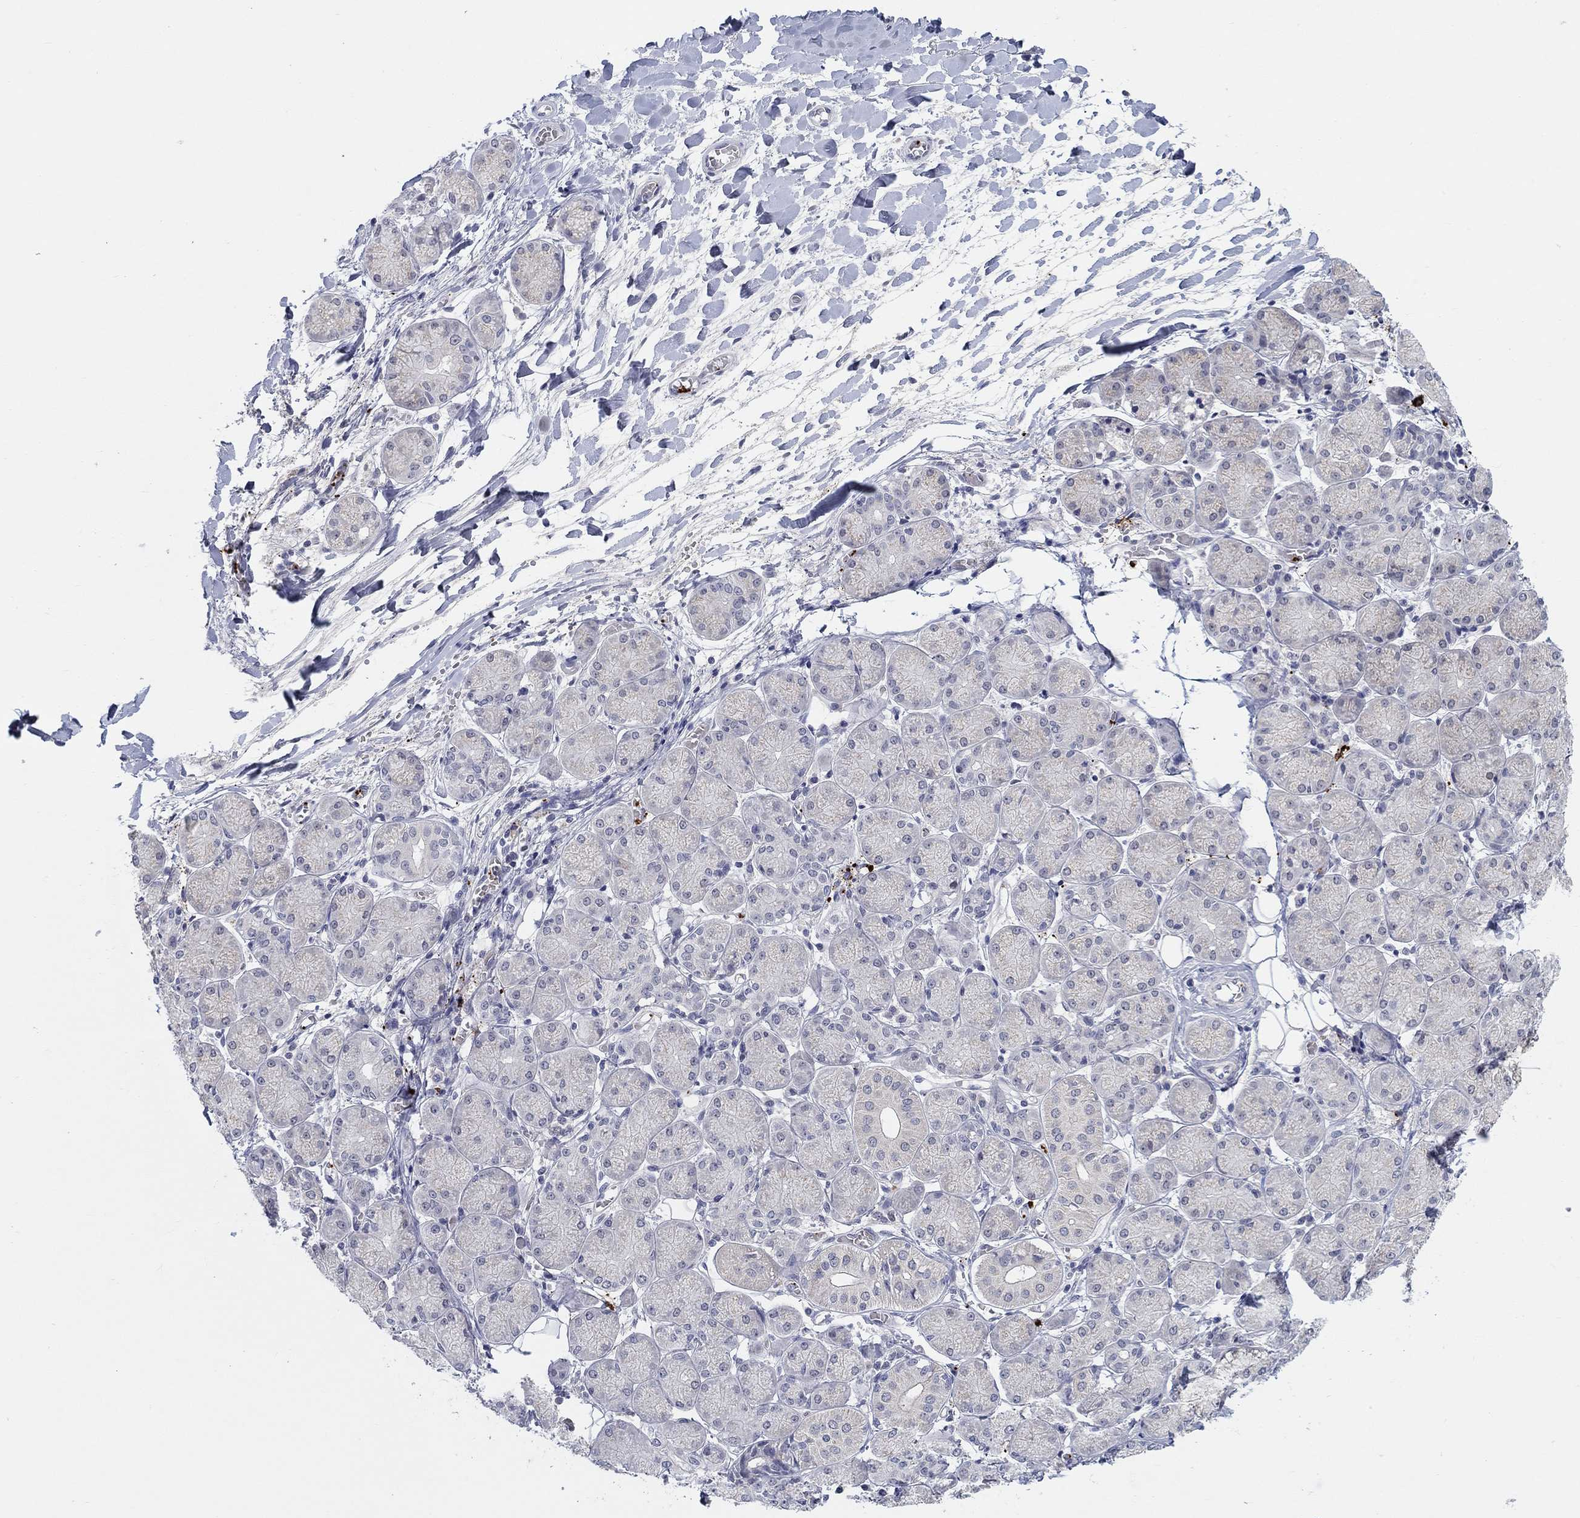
{"staining": {"intensity": "moderate", "quantity": "<25%", "location": "cytoplasmic/membranous"}, "tissue": "salivary gland", "cell_type": "Glandular cells", "image_type": "normal", "snomed": [{"axis": "morphology", "description": "Normal tissue, NOS"}, {"axis": "topography", "description": "Salivary gland"}, {"axis": "topography", "description": "Peripheral nerve tissue"}], "caption": "This is a photomicrograph of immunohistochemistry staining of benign salivary gland, which shows moderate expression in the cytoplasmic/membranous of glandular cells.", "gene": "ALOX12", "patient": {"sex": "female", "age": 24}}